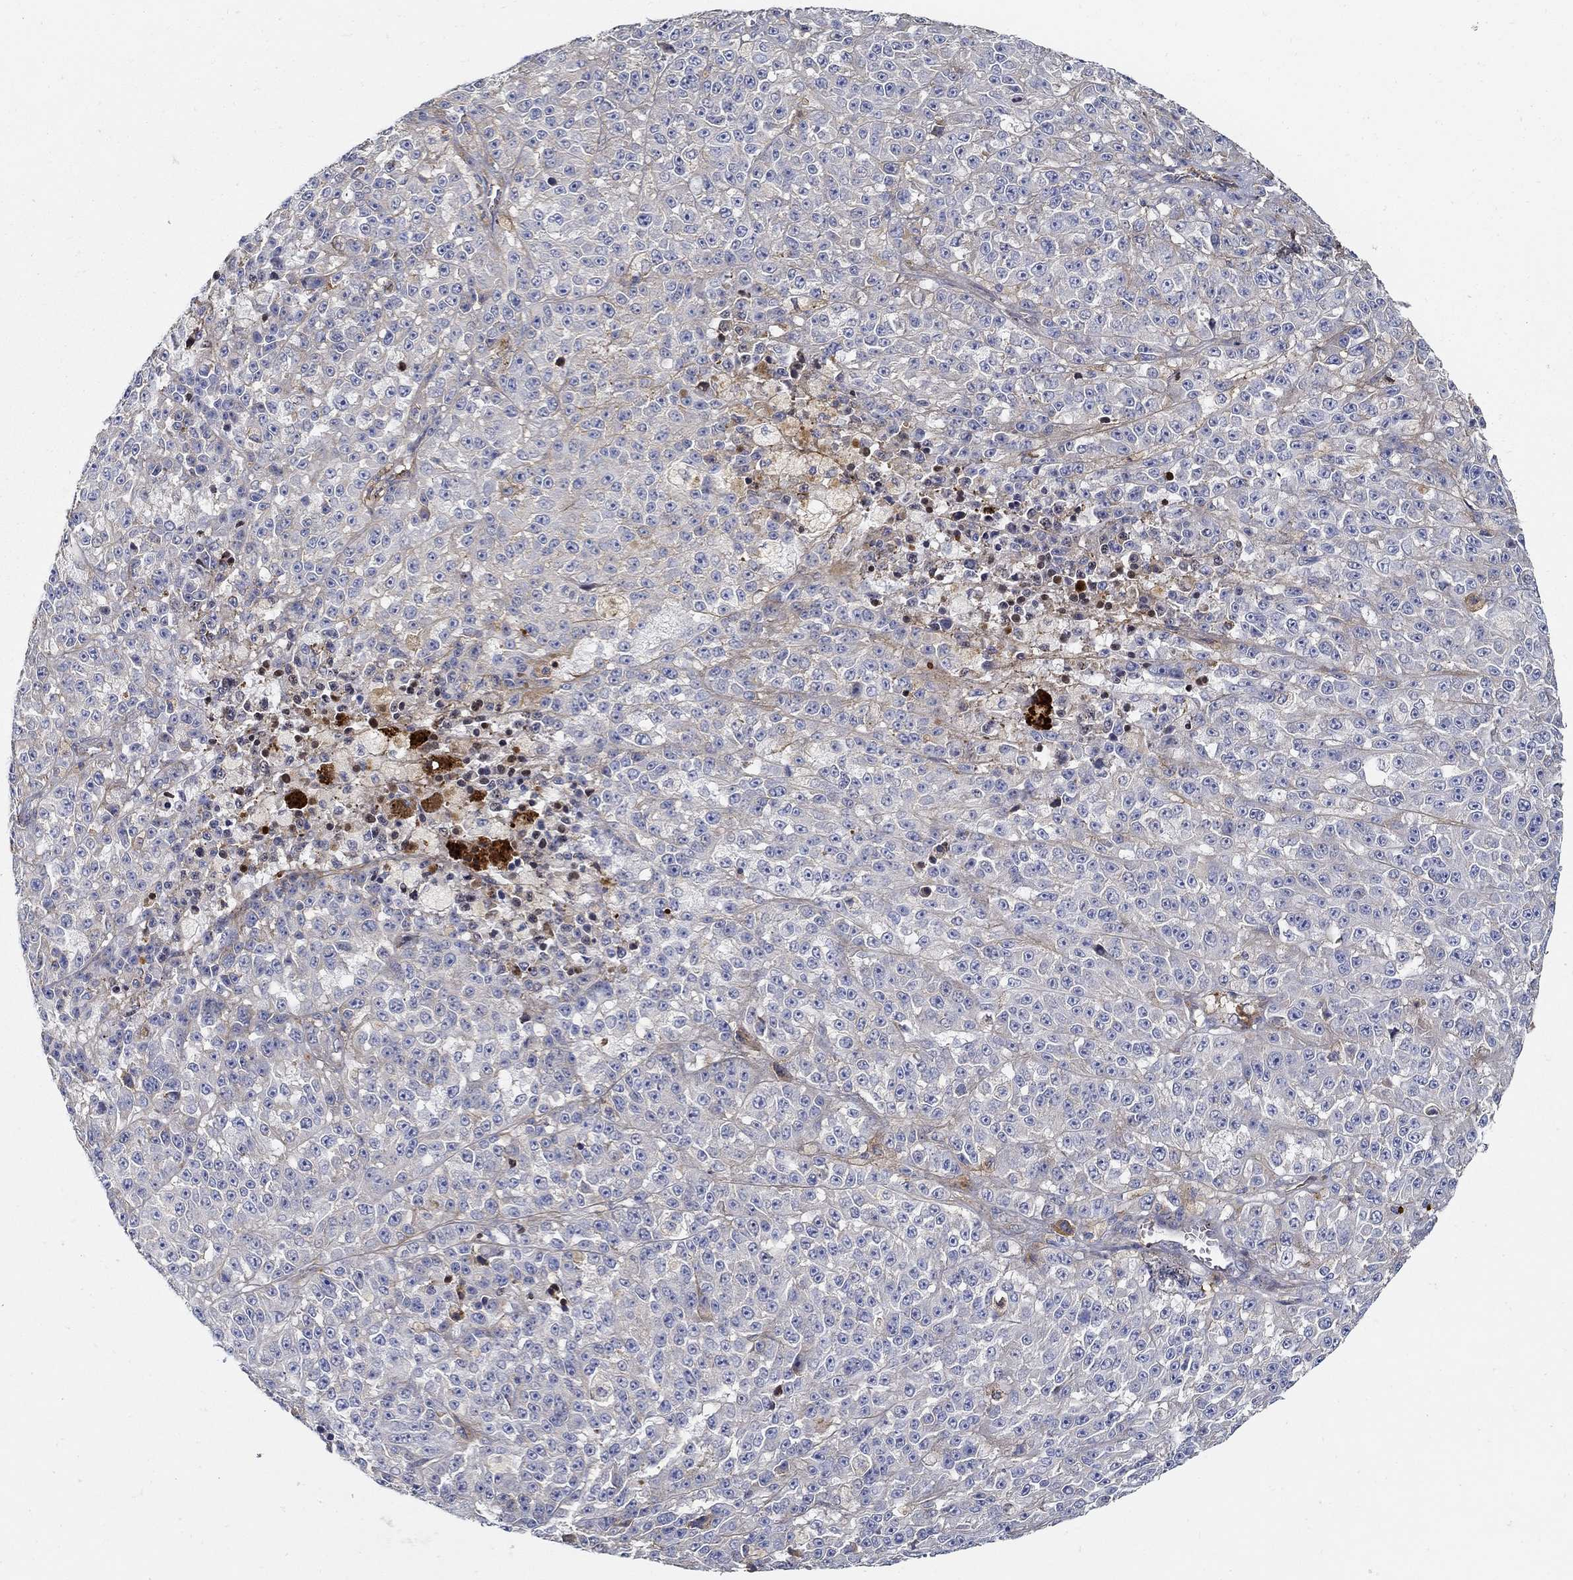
{"staining": {"intensity": "negative", "quantity": "none", "location": "none"}, "tissue": "melanoma", "cell_type": "Tumor cells", "image_type": "cancer", "snomed": [{"axis": "morphology", "description": "Malignant melanoma, NOS"}, {"axis": "topography", "description": "Skin"}], "caption": "A histopathology image of melanoma stained for a protein shows no brown staining in tumor cells.", "gene": "TGFBI", "patient": {"sex": "female", "age": 58}}